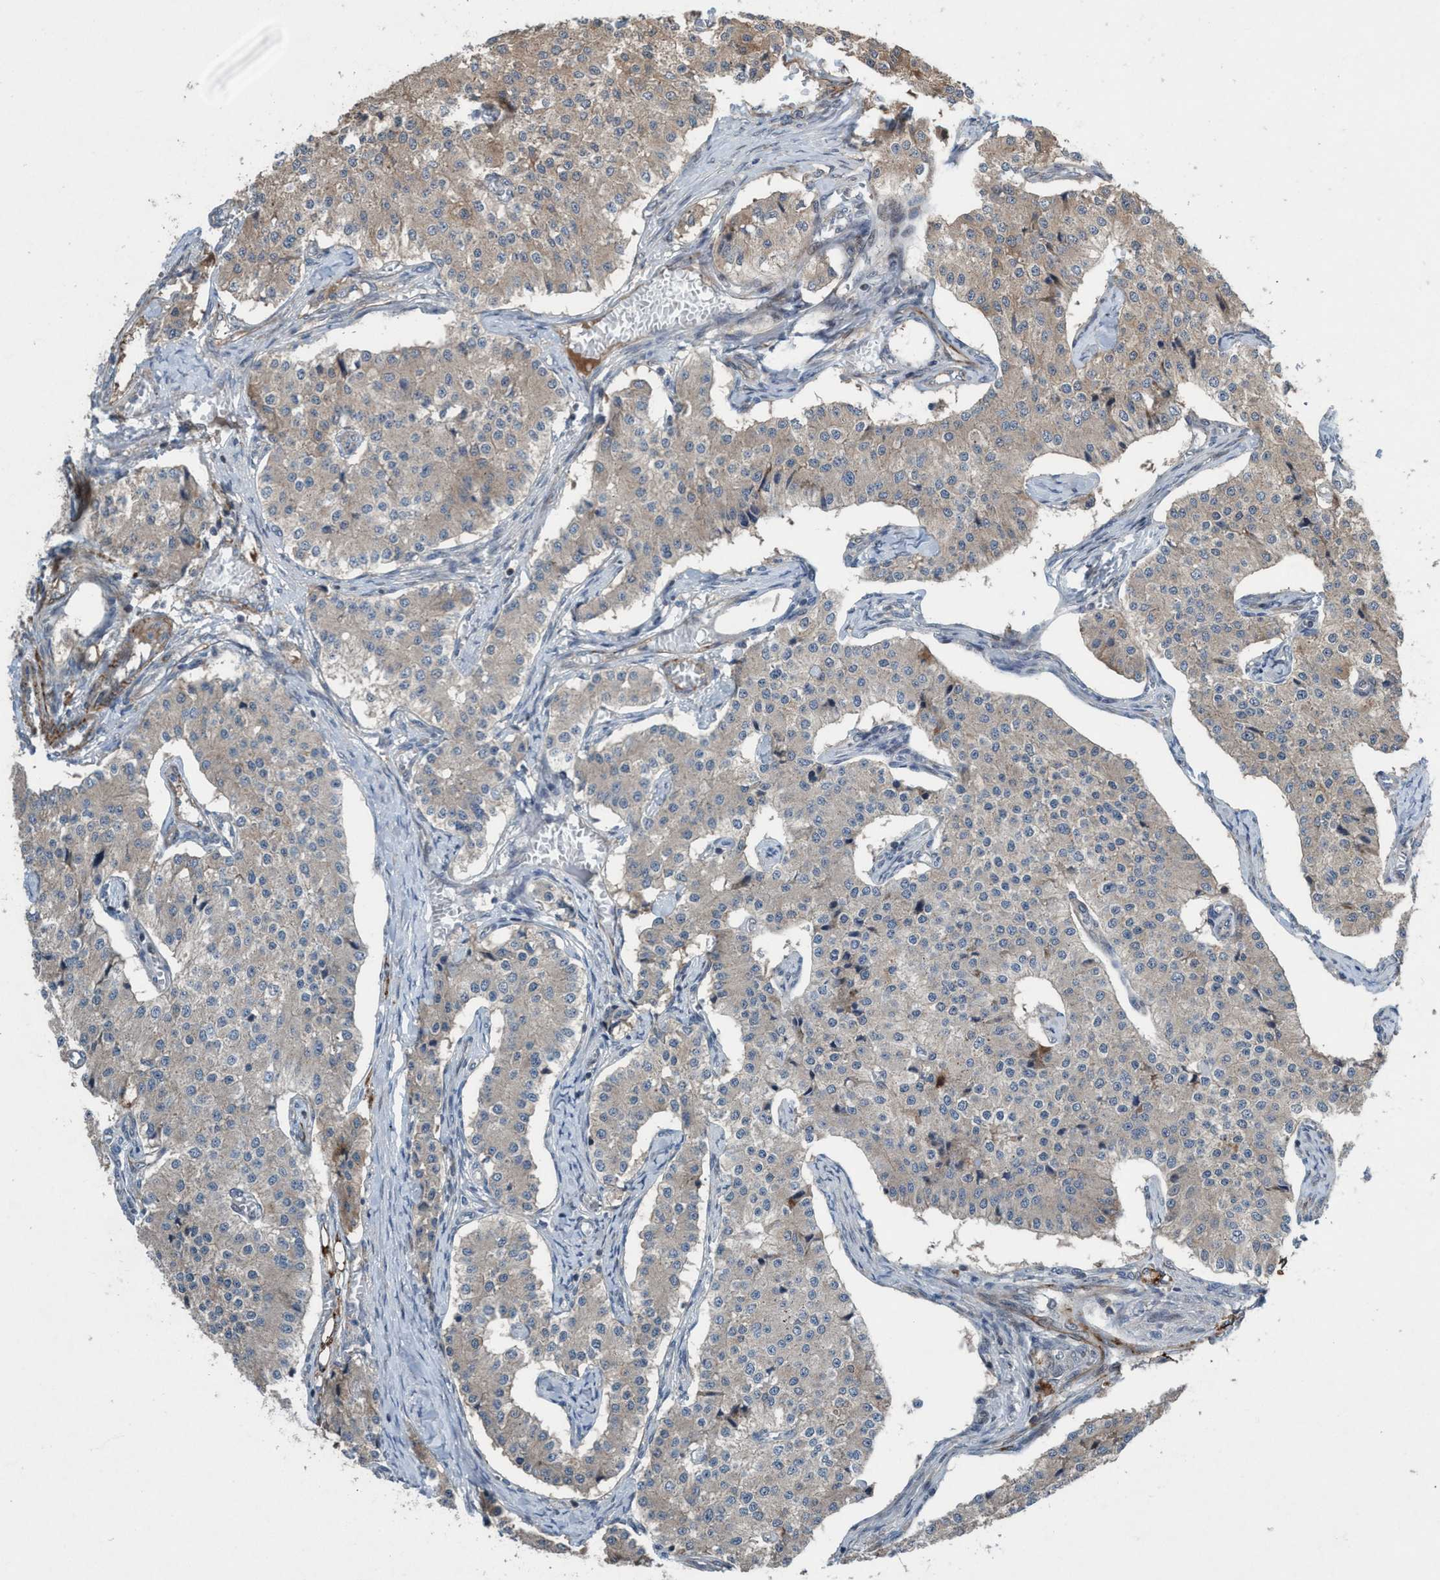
{"staining": {"intensity": "weak", "quantity": "<25%", "location": "cytoplasmic/membranous"}, "tissue": "carcinoid", "cell_type": "Tumor cells", "image_type": "cancer", "snomed": [{"axis": "morphology", "description": "Carcinoid, malignant, NOS"}, {"axis": "topography", "description": "Colon"}], "caption": "Carcinoid (malignant) stained for a protein using immunohistochemistry reveals no positivity tumor cells.", "gene": "NISCH", "patient": {"sex": "female", "age": 52}}